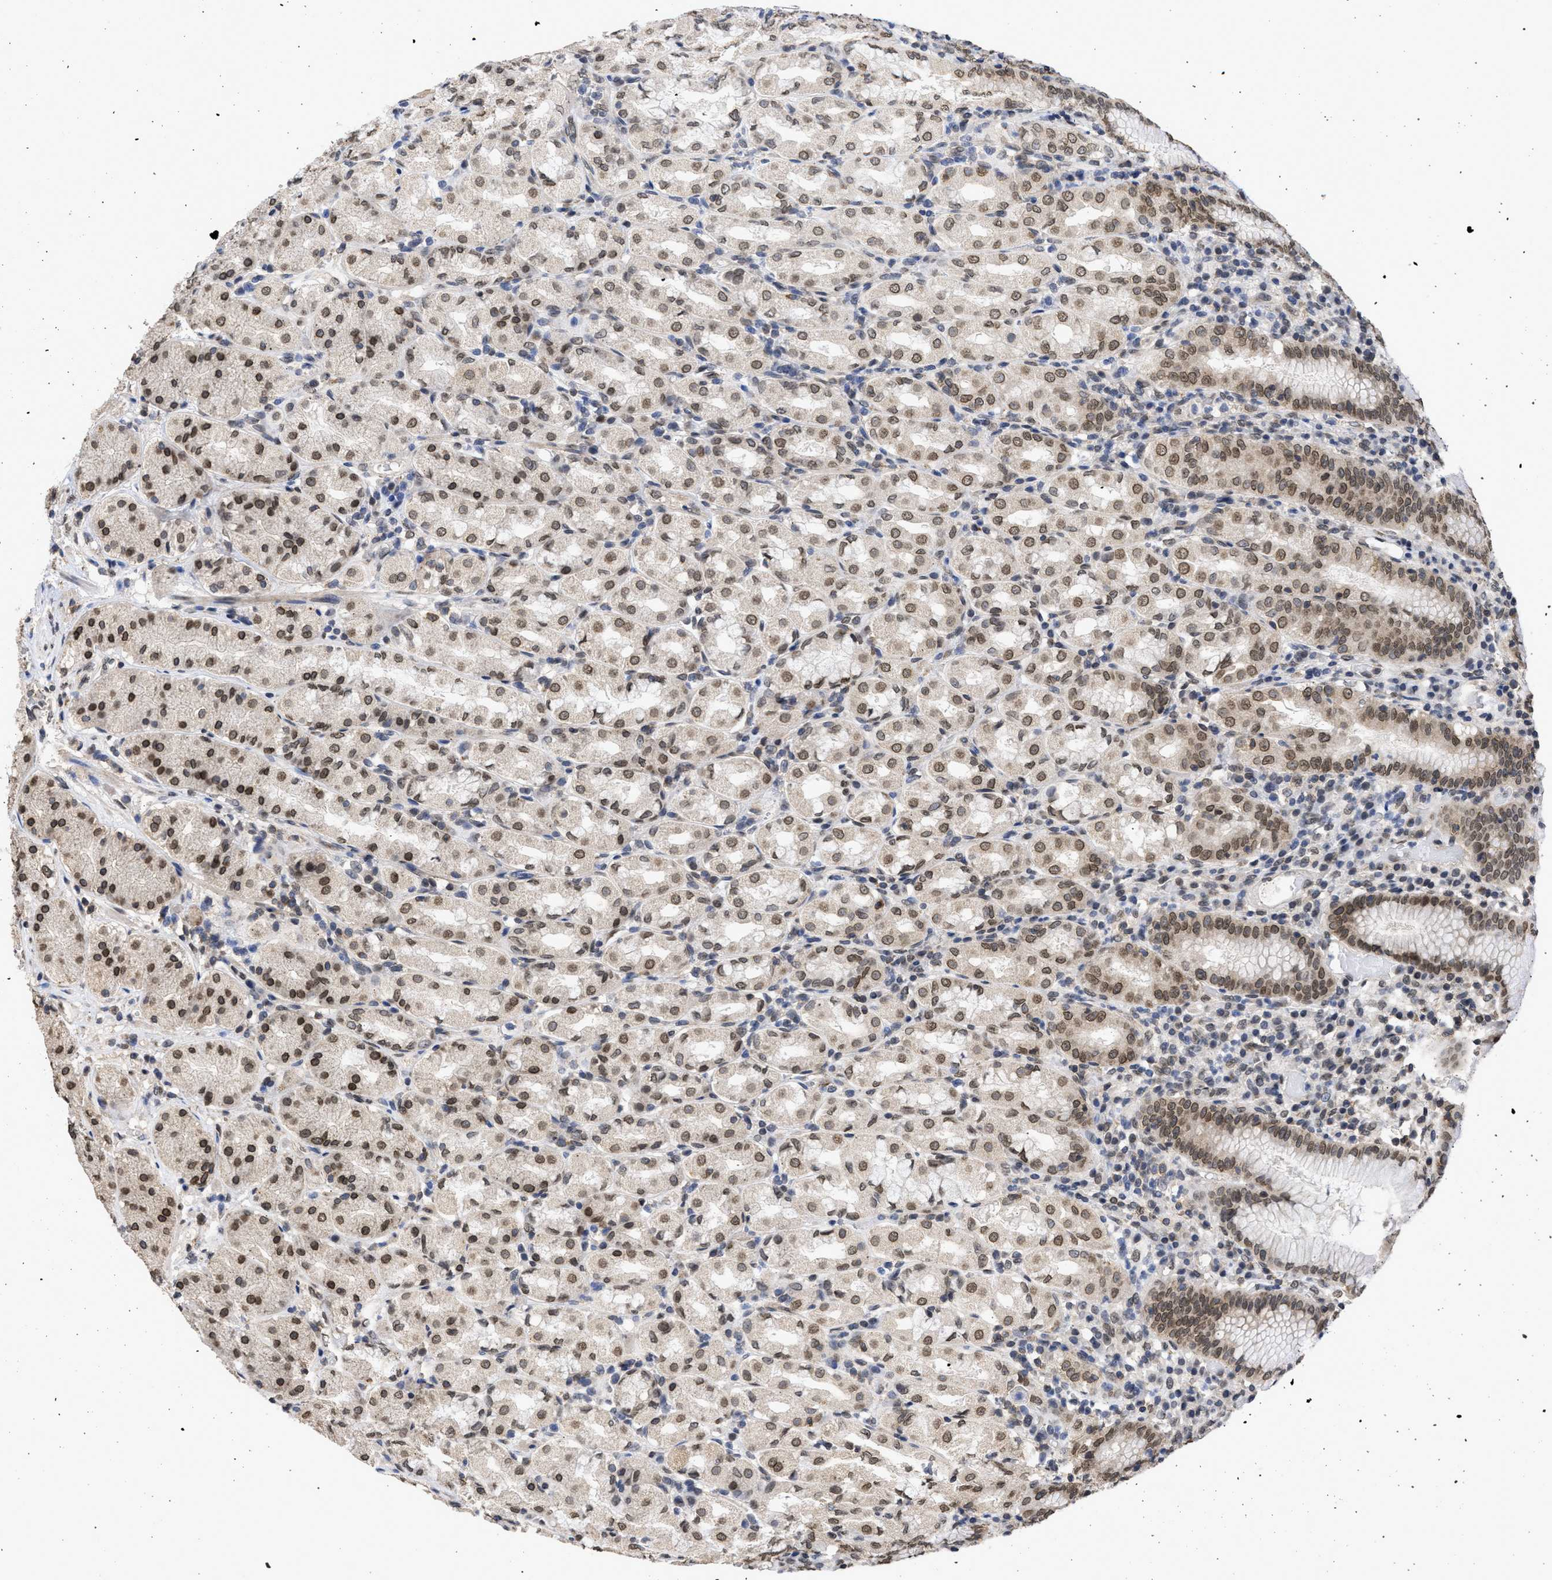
{"staining": {"intensity": "moderate", "quantity": "25%-75%", "location": "cytoplasmic/membranous,nuclear"}, "tissue": "stomach", "cell_type": "Glandular cells", "image_type": "normal", "snomed": [{"axis": "morphology", "description": "Normal tissue, NOS"}, {"axis": "topography", "description": "Stomach"}, {"axis": "topography", "description": "Stomach, lower"}], "caption": "Benign stomach reveals moderate cytoplasmic/membranous,nuclear positivity in about 25%-75% of glandular cells, visualized by immunohistochemistry.", "gene": "NUP35", "patient": {"sex": "female", "age": 56}}